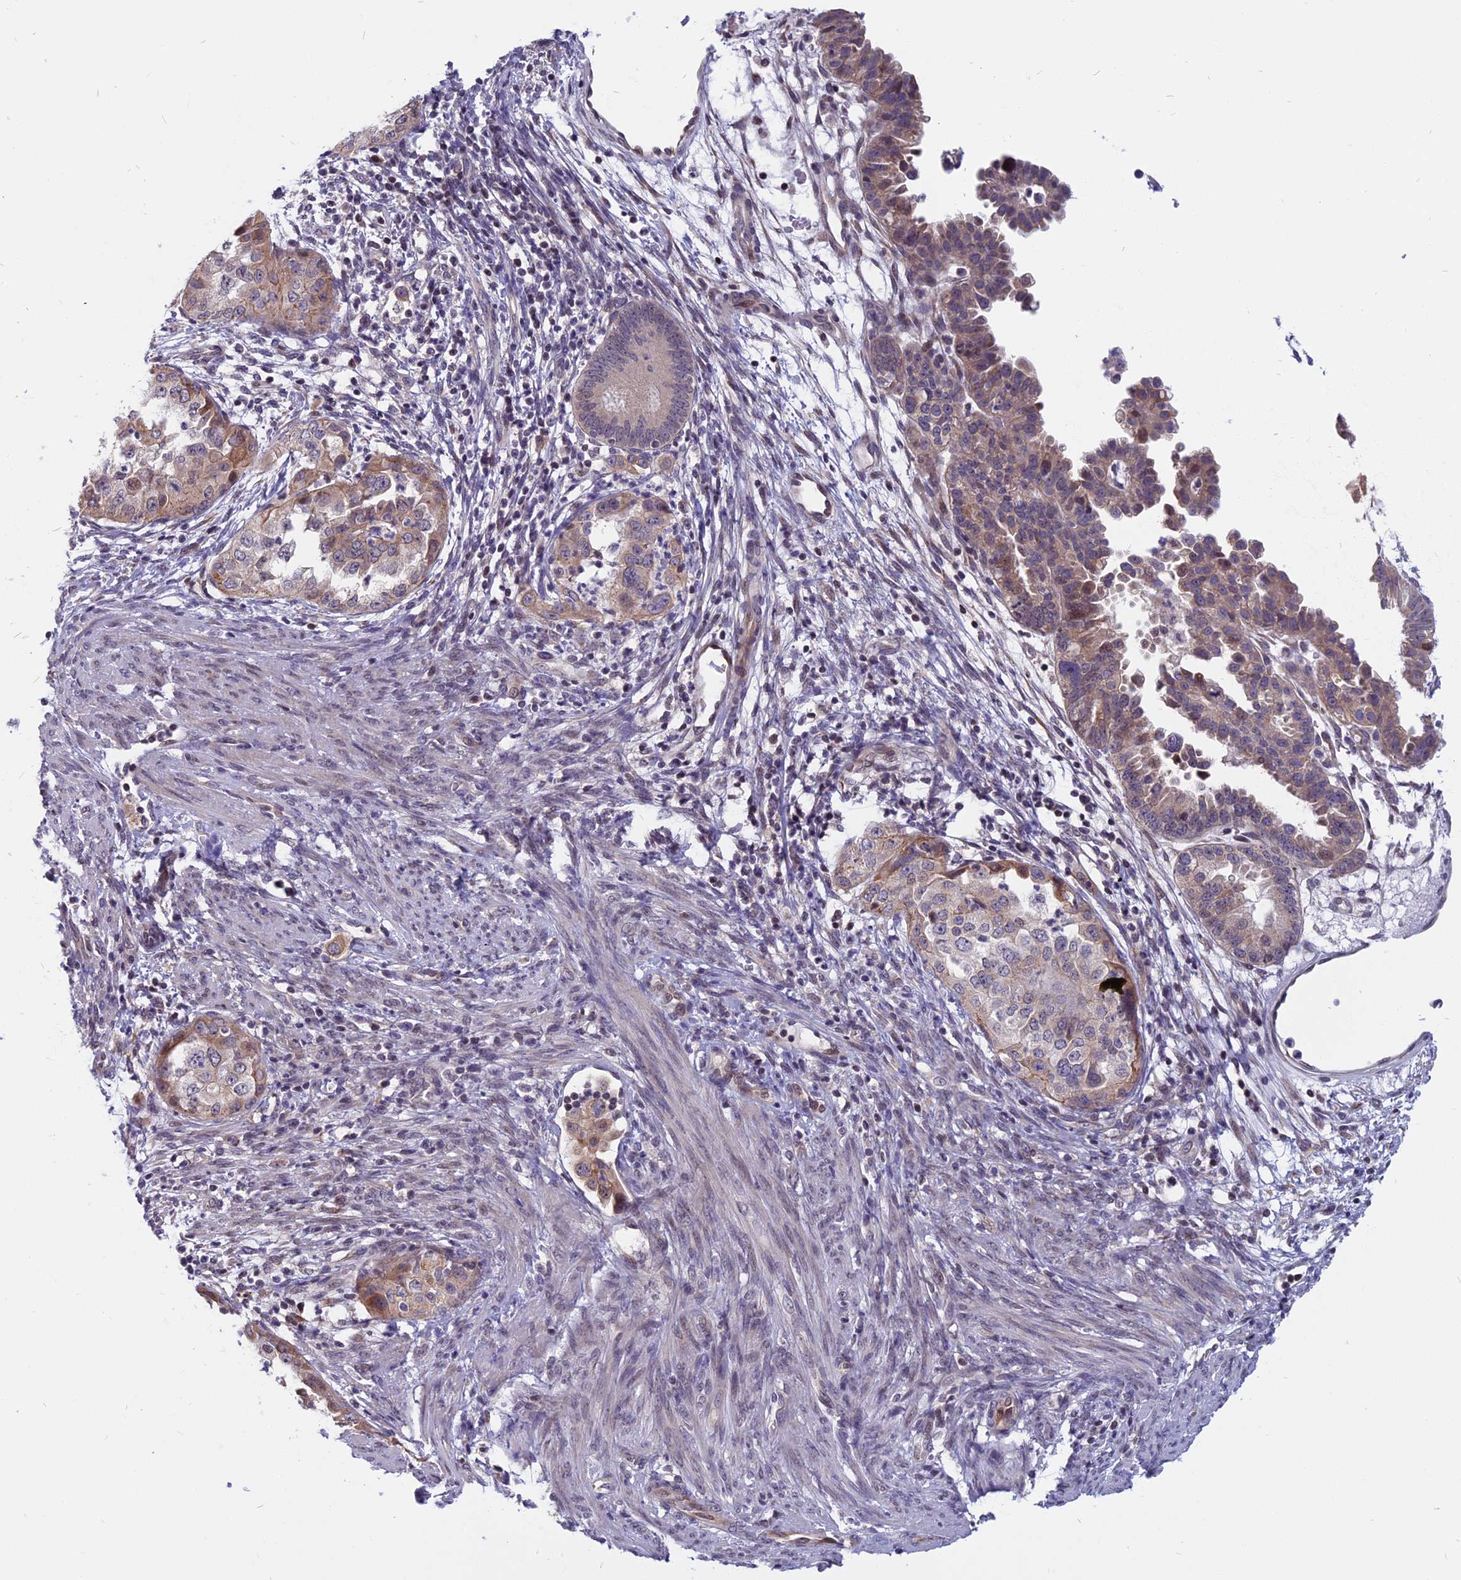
{"staining": {"intensity": "weak", "quantity": "25%-75%", "location": "cytoplasmic/membranous"}, "tissue": "endometrial cancer", "cell_type": "Tumor cells", "image_type": "cancer", "snomed": [{"axis": "morphology", "description": "Adenocarcinoma, NOS"}, {"axis": "topography", "description": "Endometrium"}], "caption": "Endometrial adenocarcinoma stained for a protein displays weak cytoplasmic/membranous positivity in tumor cells.", "gene": "CCDC113", "patient": {"sex": "female", "age": 85}}